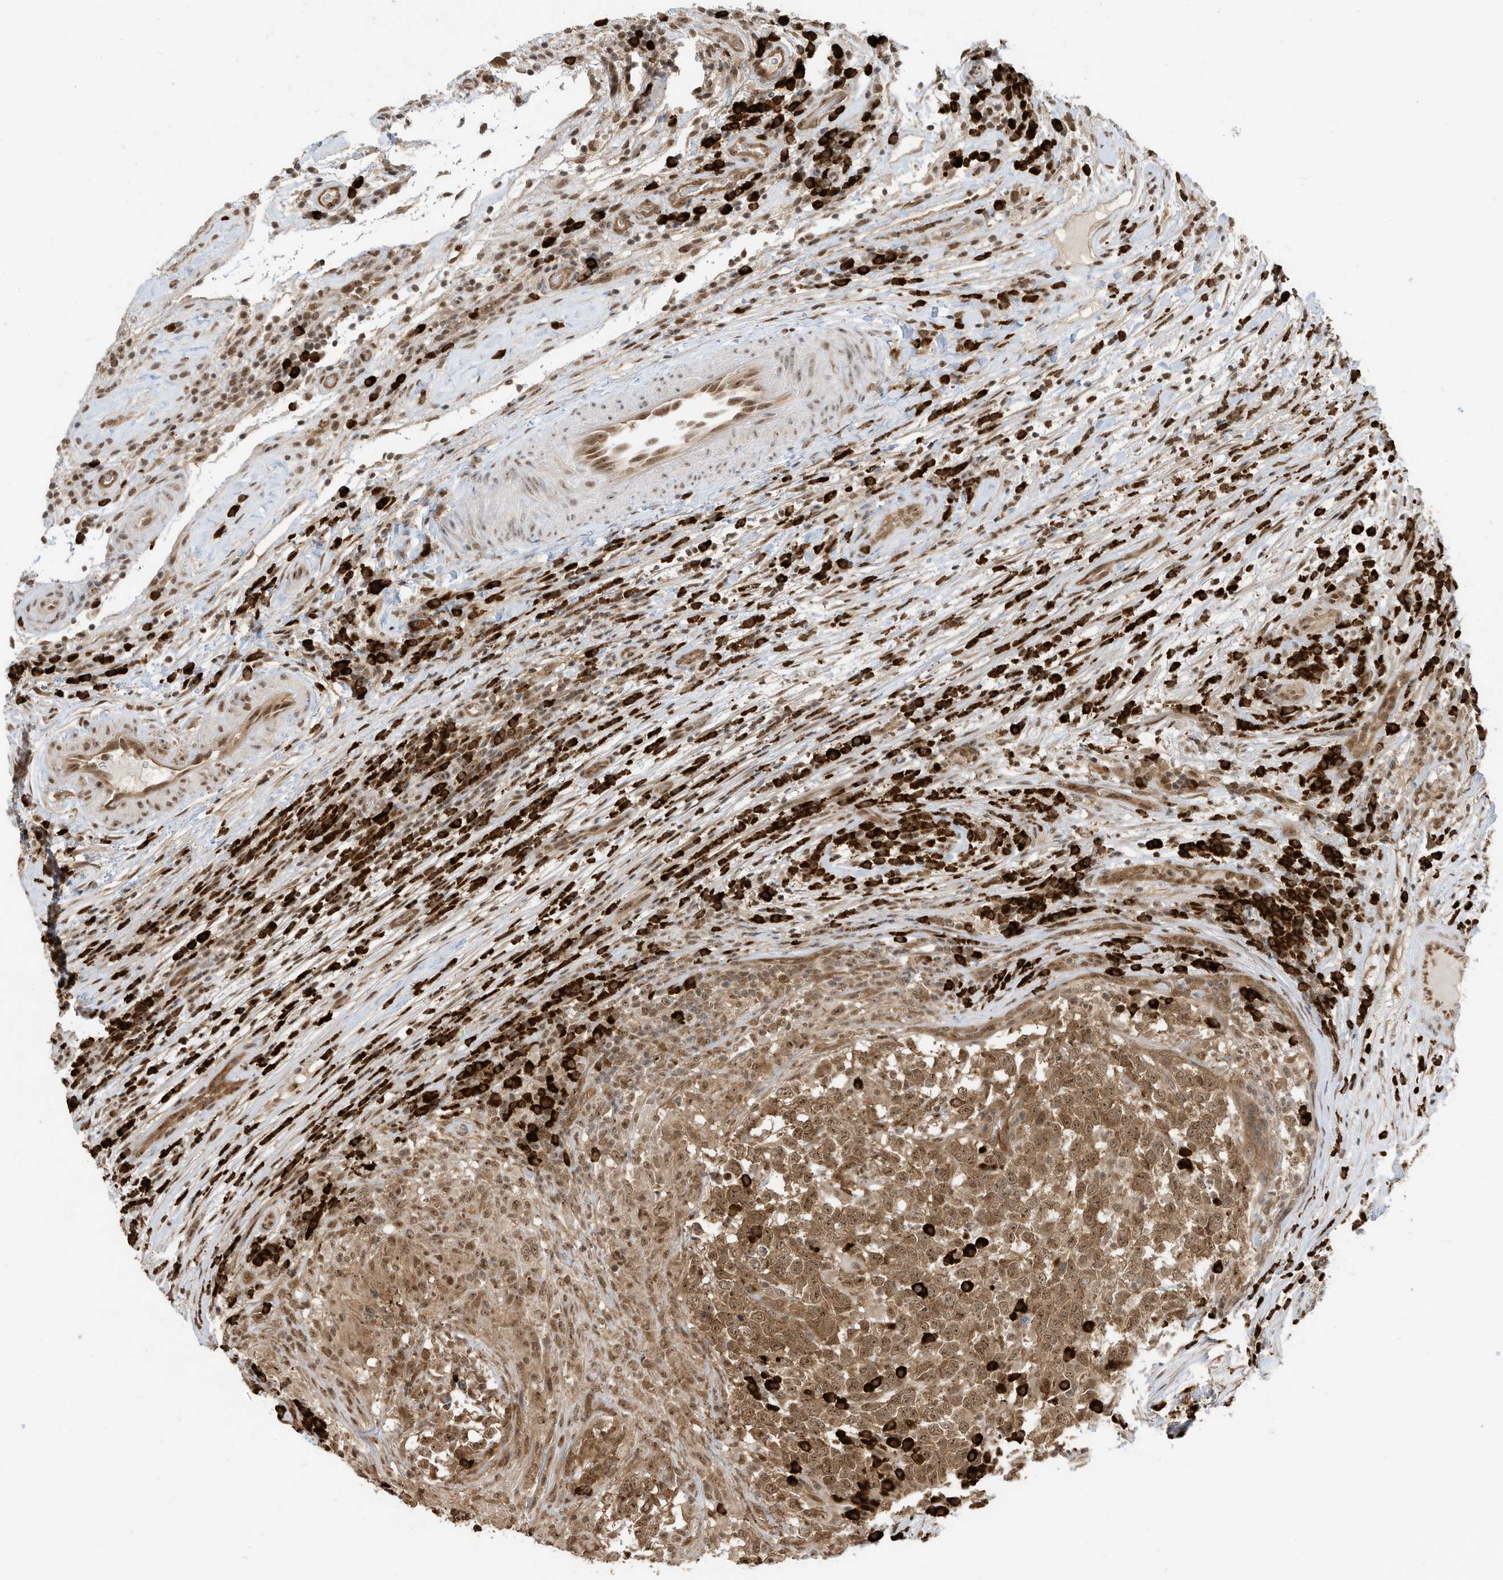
{"staining": {"intensity": "moderate", "quantity": ">75%", "location": "cytoplasmic/membranous,nuclear"}, "tissue": "testis cancer", "cell_type": "Tumor cells", "image_type": "cancer", "snomed": [{"axis": "morphology", "description": "Carcinoma, Embryonal, NOS"}, {"axis": "topography", "description": "Testis"}], "caption": "Approximately >75% of tumor cells in testis embryonal carcinoma display moderate cytoplasmic/membranous and nuclear protein staining as visualized by brown immunohistochemical staining.", "gene": "ZNF195", "patient": {"sex": "male", "age": 26}}